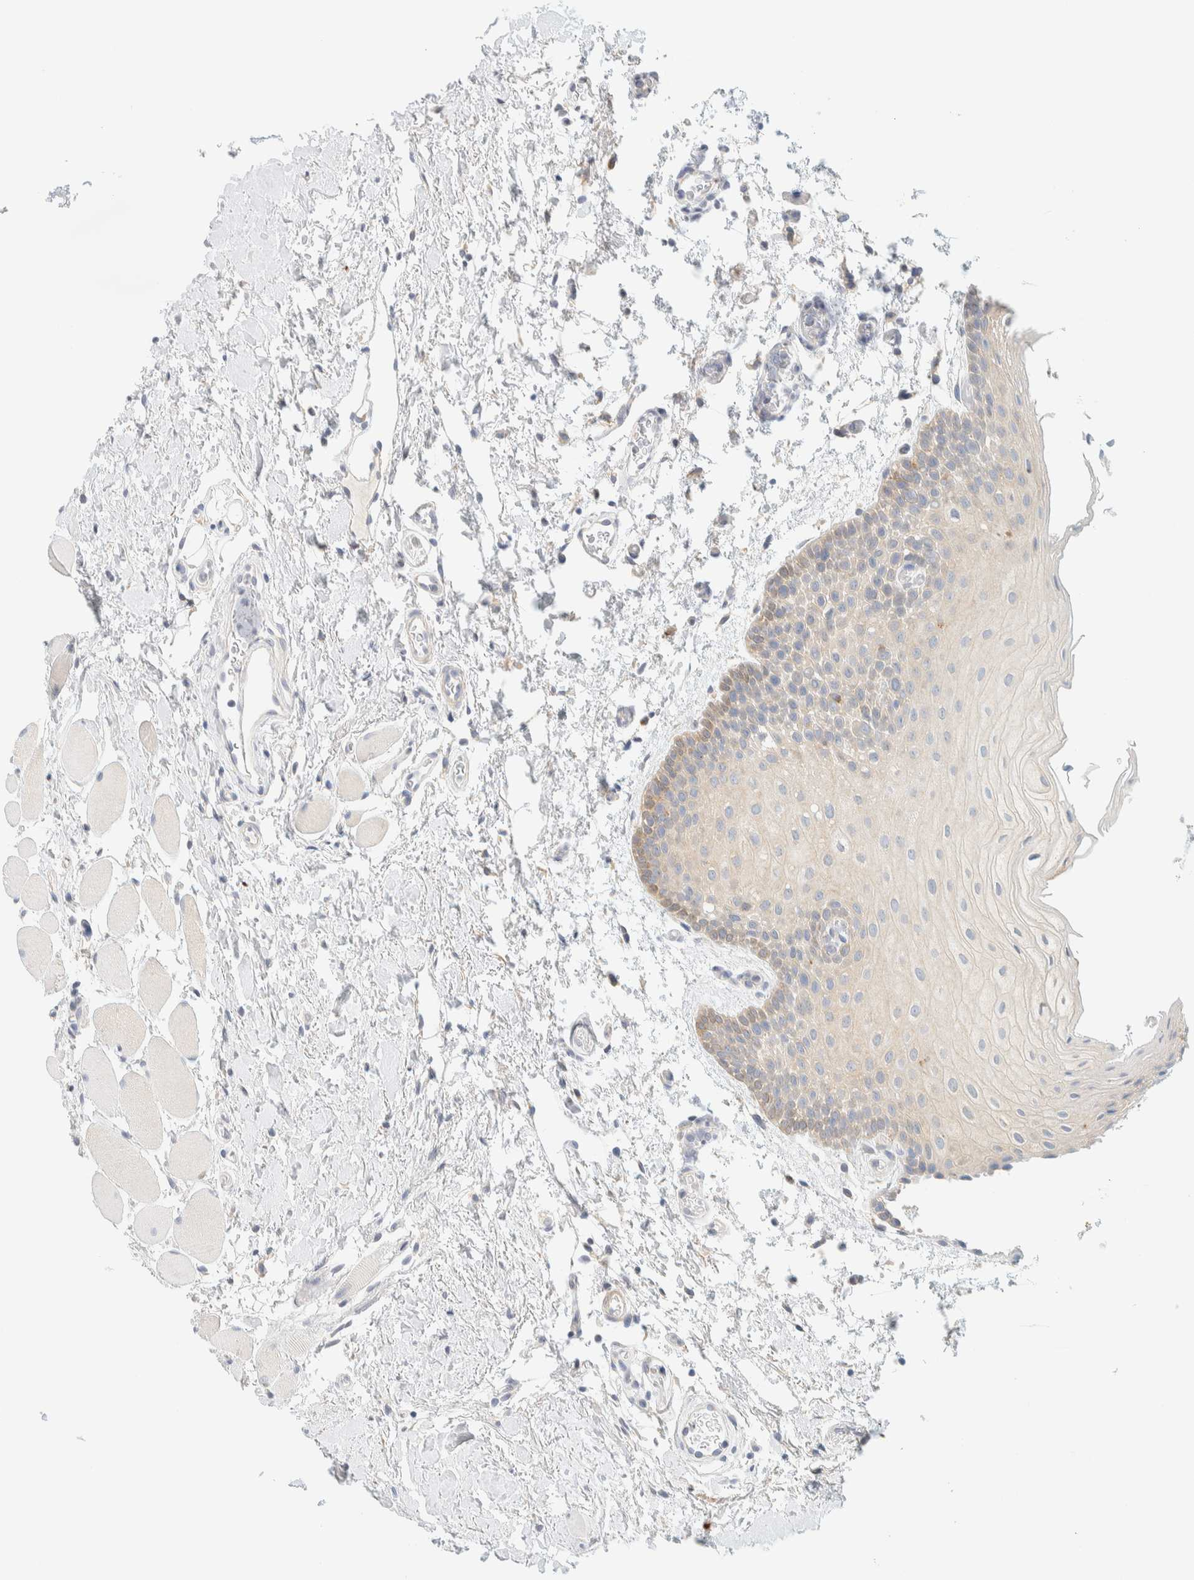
{"staining": {"intensity": "weak", "quantity": "<25%", "location": "cytoplasmic/membranous"}, "tissue": "oral mucosa", "cell_type": "Squamous epithelial cells", "image_type": "normal", "snomed": [{"axis": "morphology", "description": "Normal tissue, NOS"}, {"axis": "topography", "description": "Oral tissue"}], "caption": "Immunohistochemistry of unremarkable human oral mucosa demonstrates no staining in squamous epithelial cells.", "gene": "NT5C", "patient": {"sex": "male", "age": 62}}